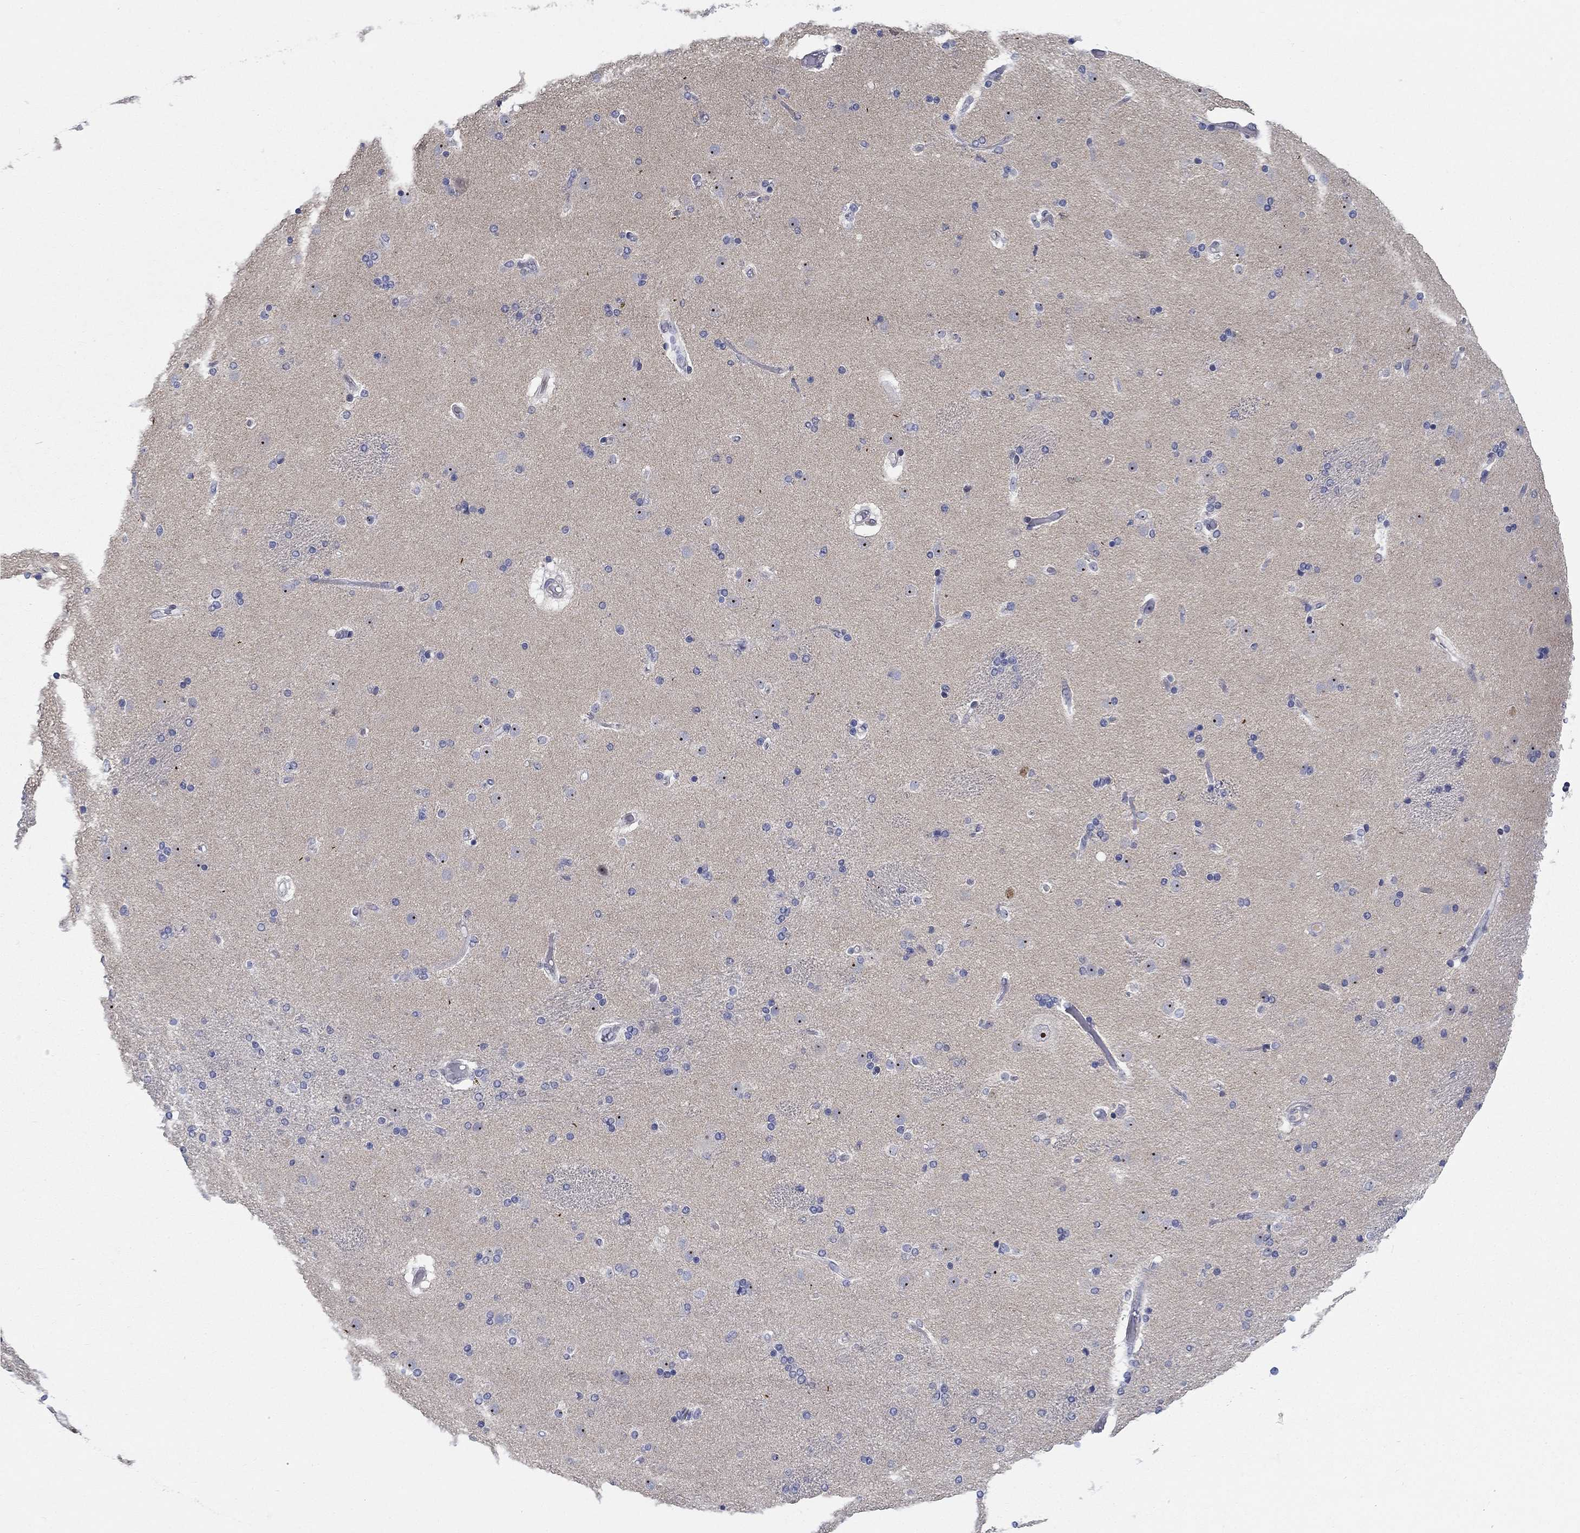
{"staining": {"intensity": "negative", "quantity": "none", "location": "none"}, "tissue": "caudate", "cell_type": "Glial cells", "image_type": "normal", "snomed": [{"axis": "morphology", "description": "Normal tissue, NOS"}, {"axis": "topography", "description": "Lateral ventricle wall"}], "caption": "Benign caudate was stained to show a protein in brown. There is no significant positivity in glial cells.", "gene": "SMIM18", "patient": {"sex": "female", "age": 71}}